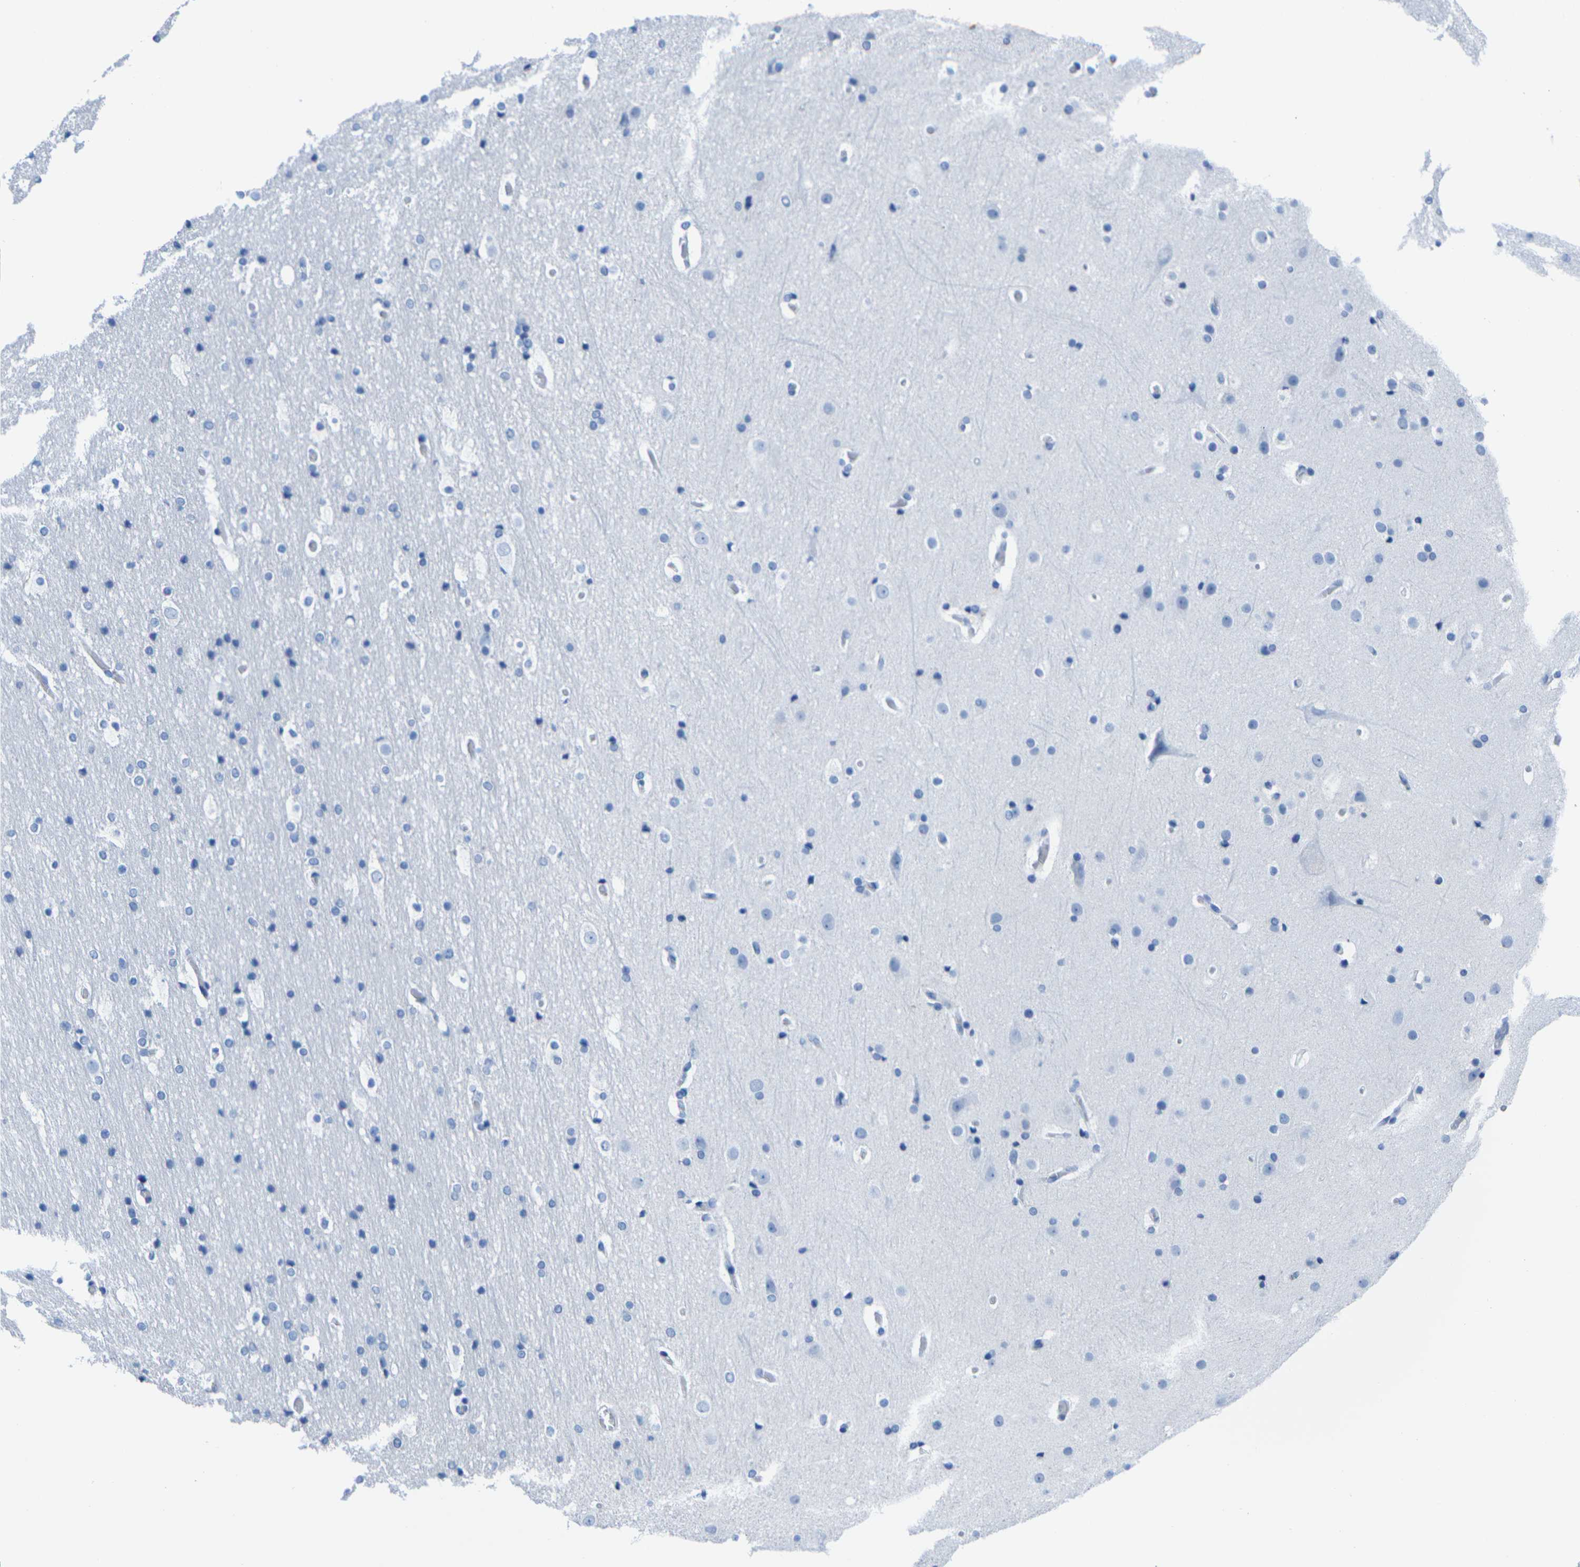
{"staining": {"intensity": "negative", "quantity": "none", "location": "none"}, "tissue": "cerebral cortex", "cell_type": "Endothelial cells", "image_type": "normal", "snomed": [{"axis": "morphology", "description": "Normal tissue, NOS"}, {"axis": "topography", "description": "Cerebral cortex"}], "caption": "This is an immunohistochemistry (IHC) photomicrograph of unremarkable human cerebral cortex. There is no expression in endothelial cells.", "gene": "CNN1", "patient": {"sex": "male", "age": 57}}